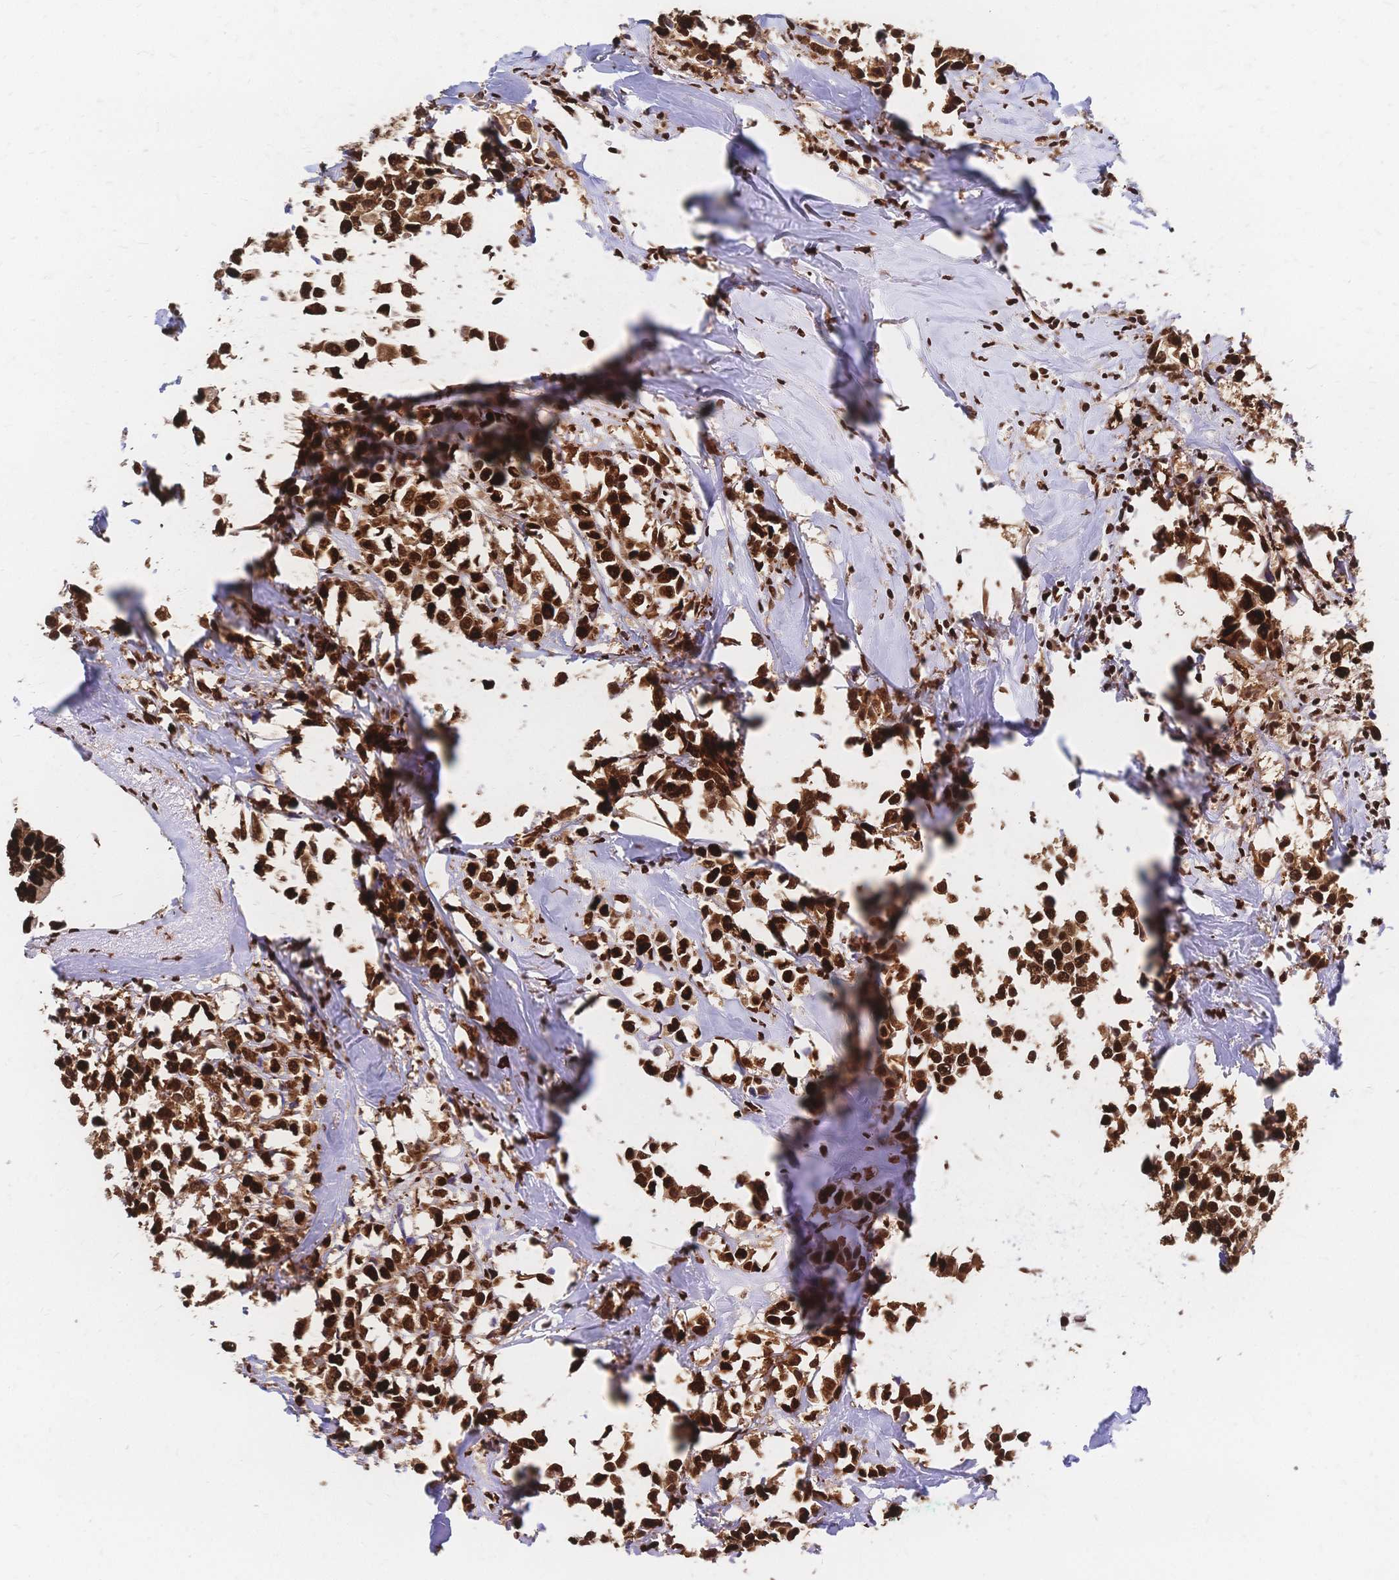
{"staining": {"intensity": "strong", "quantity": ">75%", "location": "nuclear"}, "tissue": "breast cancer", "cell_type": "Tumor cells", "image_type": "cancer", "snomed": [{"axis": "morphology", "description": "Duct carcinoma"}, {"axis": "topography", "description": "Breast"}], "caption": "The micrograph reveals a brown stain indicating the presence of a protein in the nuclear of tumor cells in breast cancer (infiltrating ductal carcinoma).", "gene": "HDGF", "patient": {"sex": "female", "age": 80}}